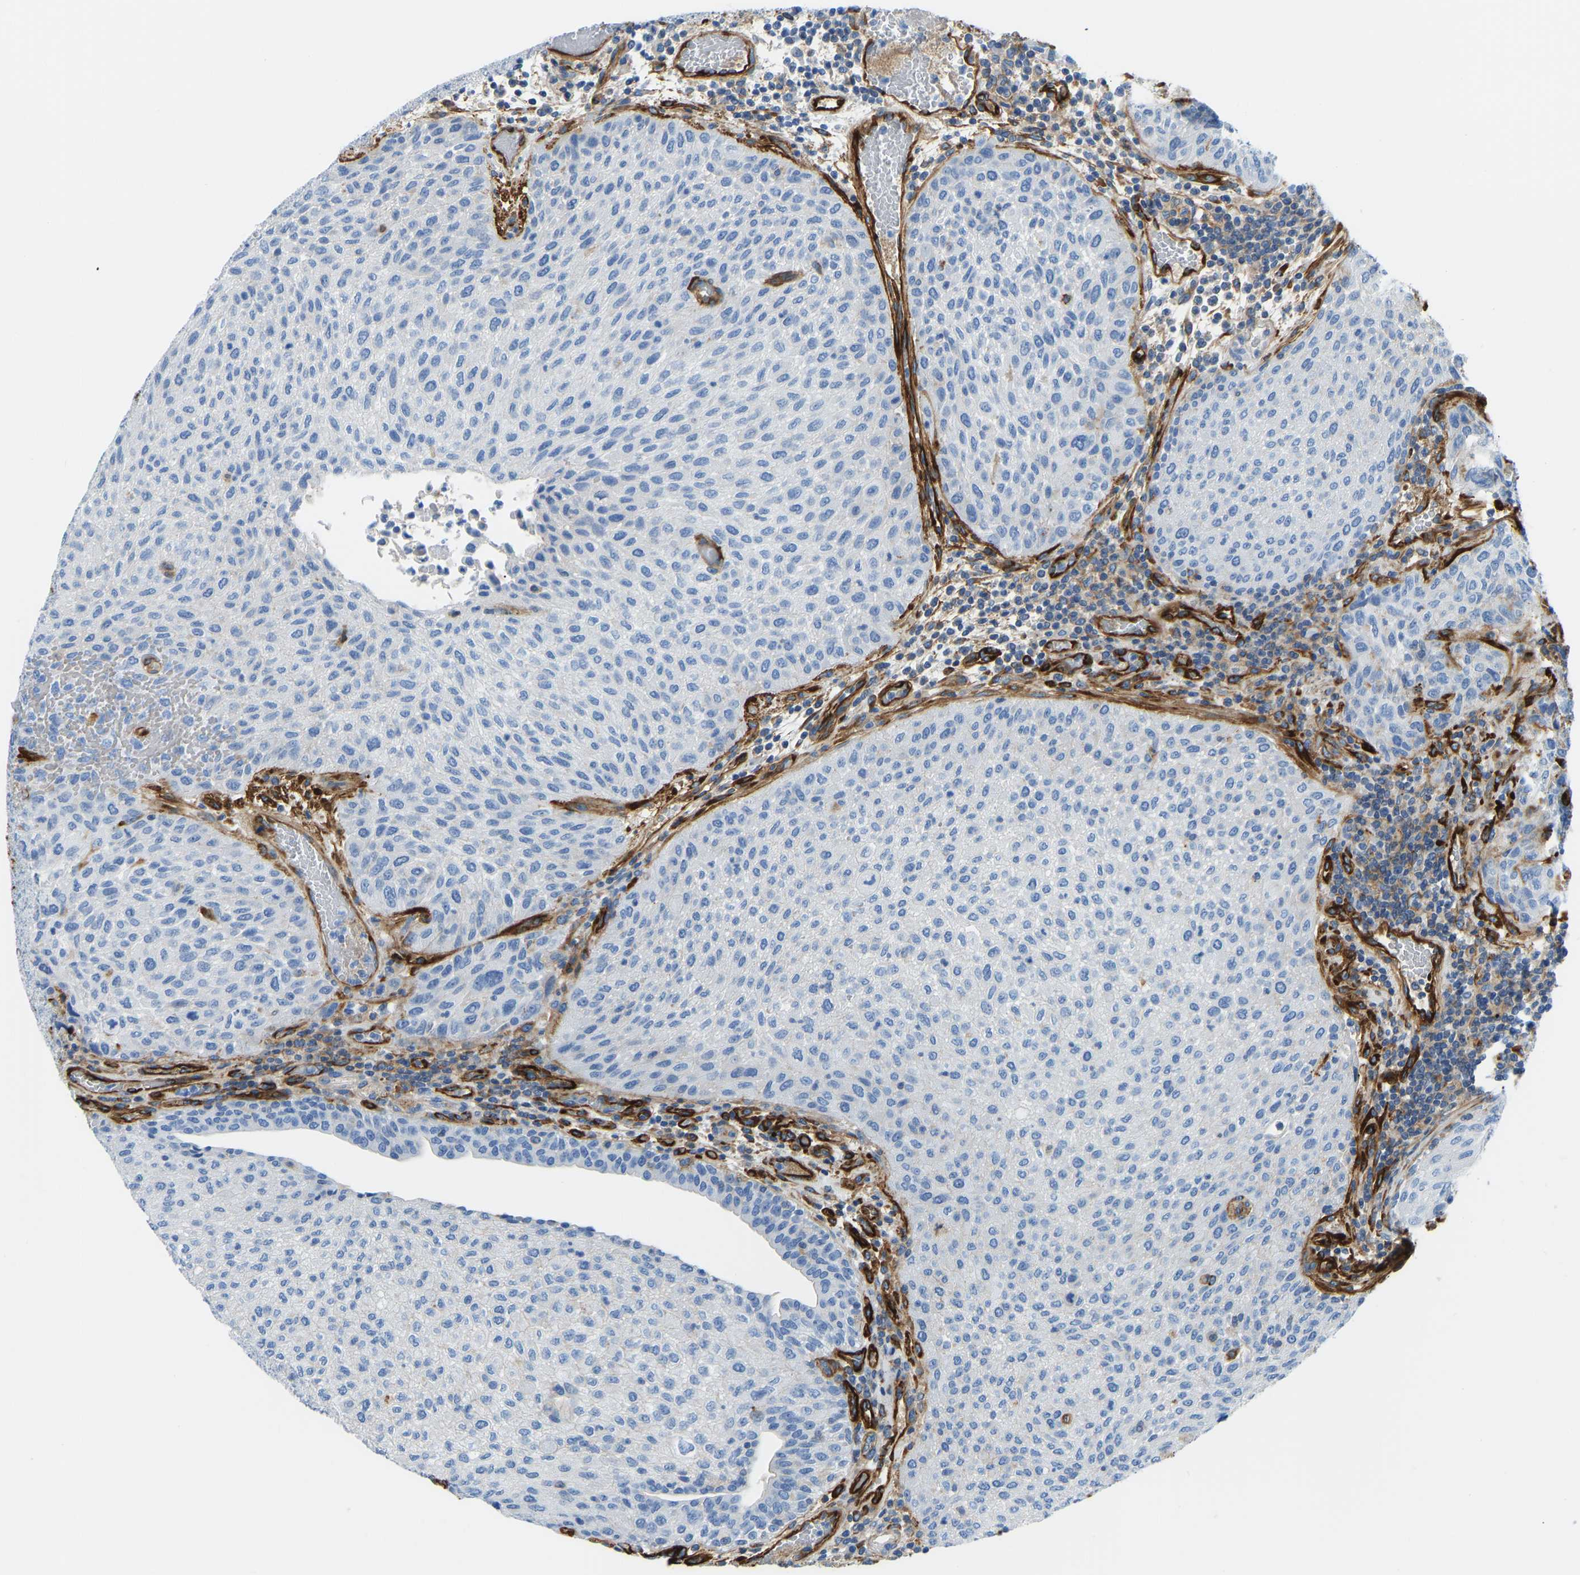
{"staining": {"intensity": "negative", "quantity": "none", "location": "none"}, "tissue": "urothelial cancer", "cell_type": "Tumor cells", "image_type": "cancer", "snomed": [{"axis": "morphology", "description": "Urothelial carcinoma, Low grade"}, {"axis": "morphology", "description": "Urothelial carcinoma, High grade"}, {"axis": "topography", "description": "Urinary bladder"}], "caption": "This image is of urothelial cancer stained with IHC to label a protein in brown with the nuclei are counter-stained blue. There is no staining in tumor cells.", "gene": "COL15A1", "patient": {"sex": "male", "age": 35}}